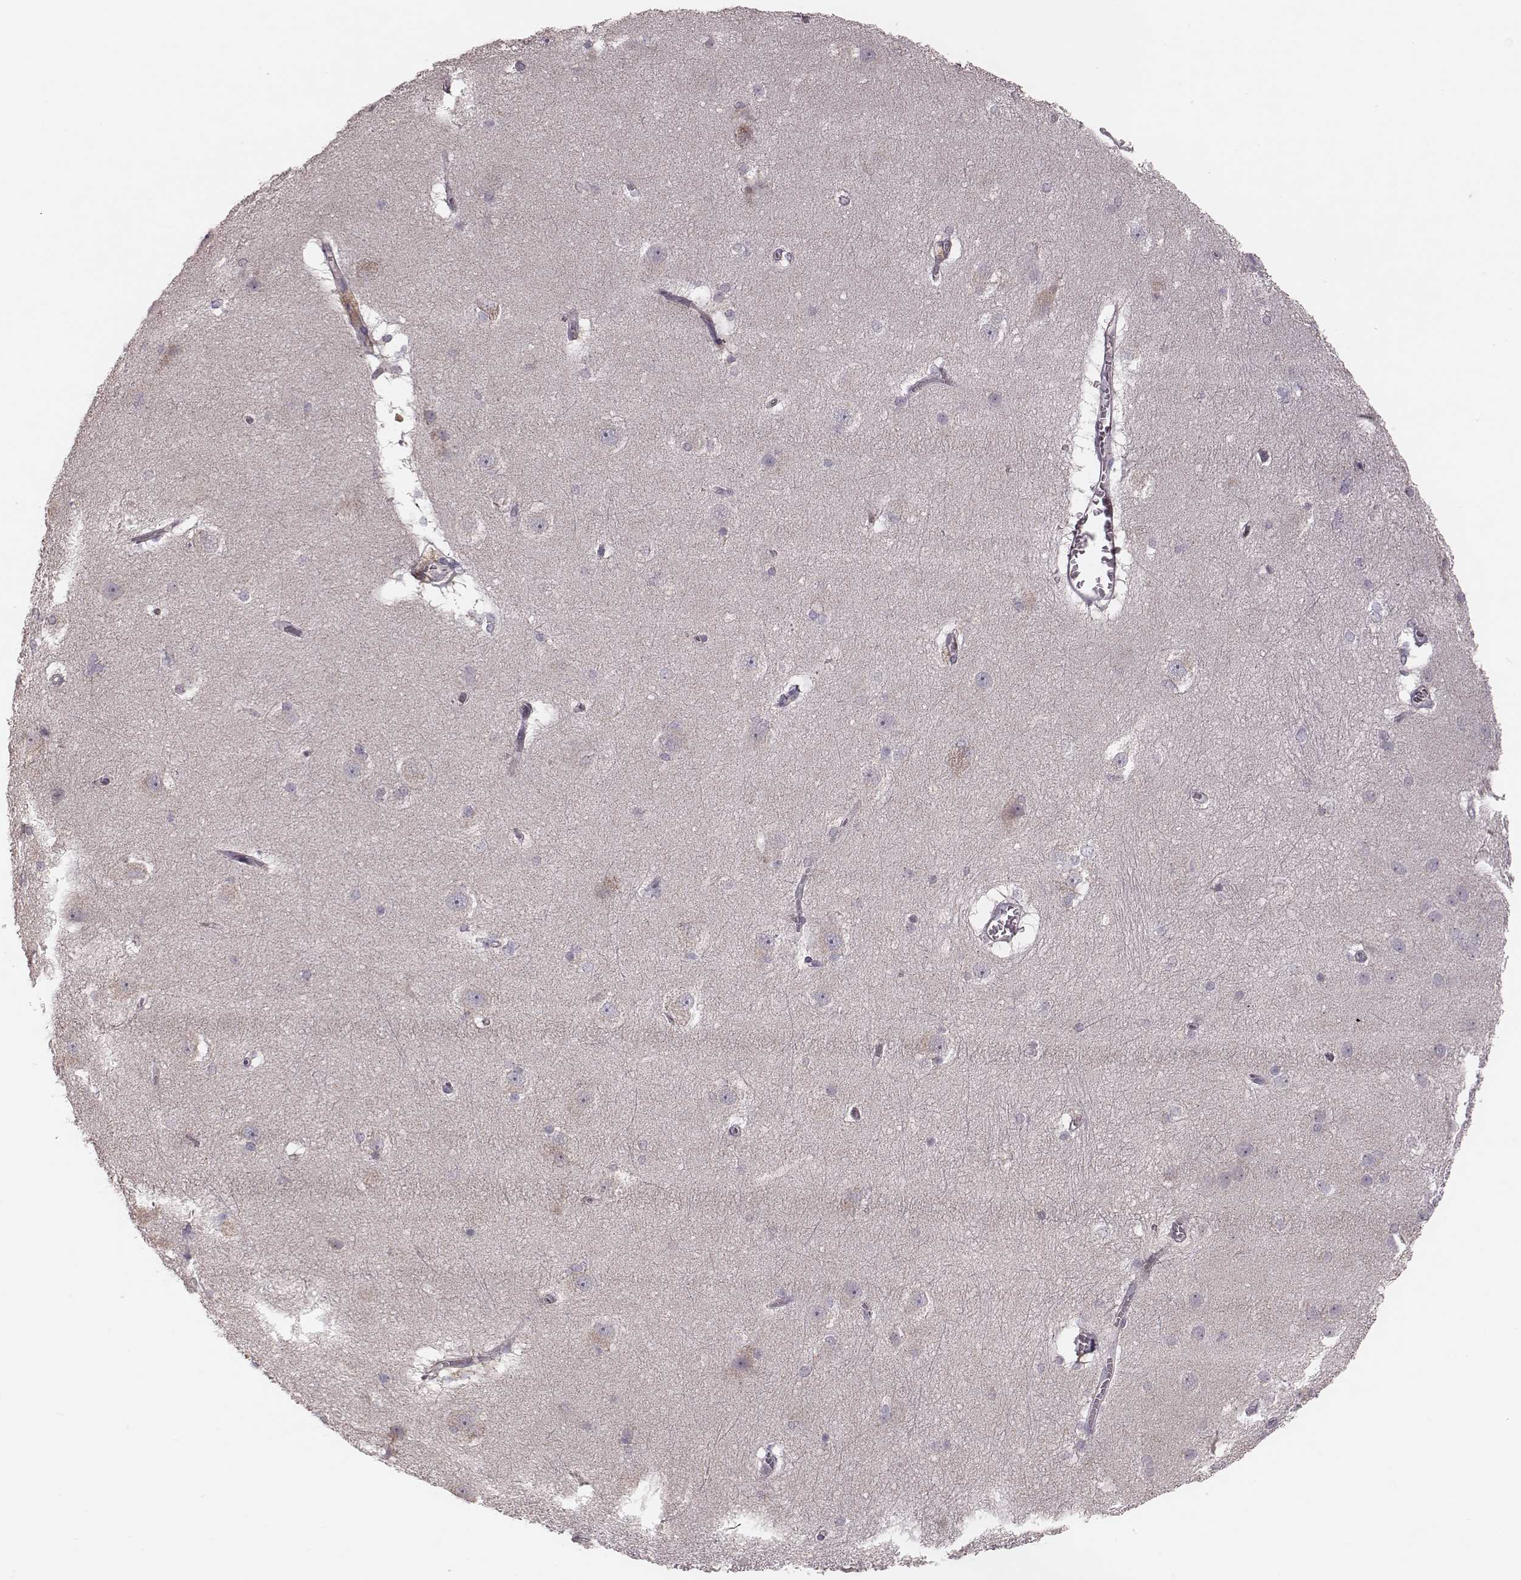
{"staining": {"intensity": "negative", "quantity": "none", "location": "none"}, "tissue": "hippocampus", "cell_type": "Glial cells", "image_type": "normal", "snomed": [{"axis": "morphology", "description": "Normal tissue, NOS"}, {"axis": "topography", "description": "Cerebral cortex"}, {"axis": "topography", "description": "Hippocampus"}], "caption": "This is an IHC image of unremarkable human hippocampus. There is no positivity in glial cells.", "gene": "MRPS27", "patient": {"sex": "female", "age": 19}}